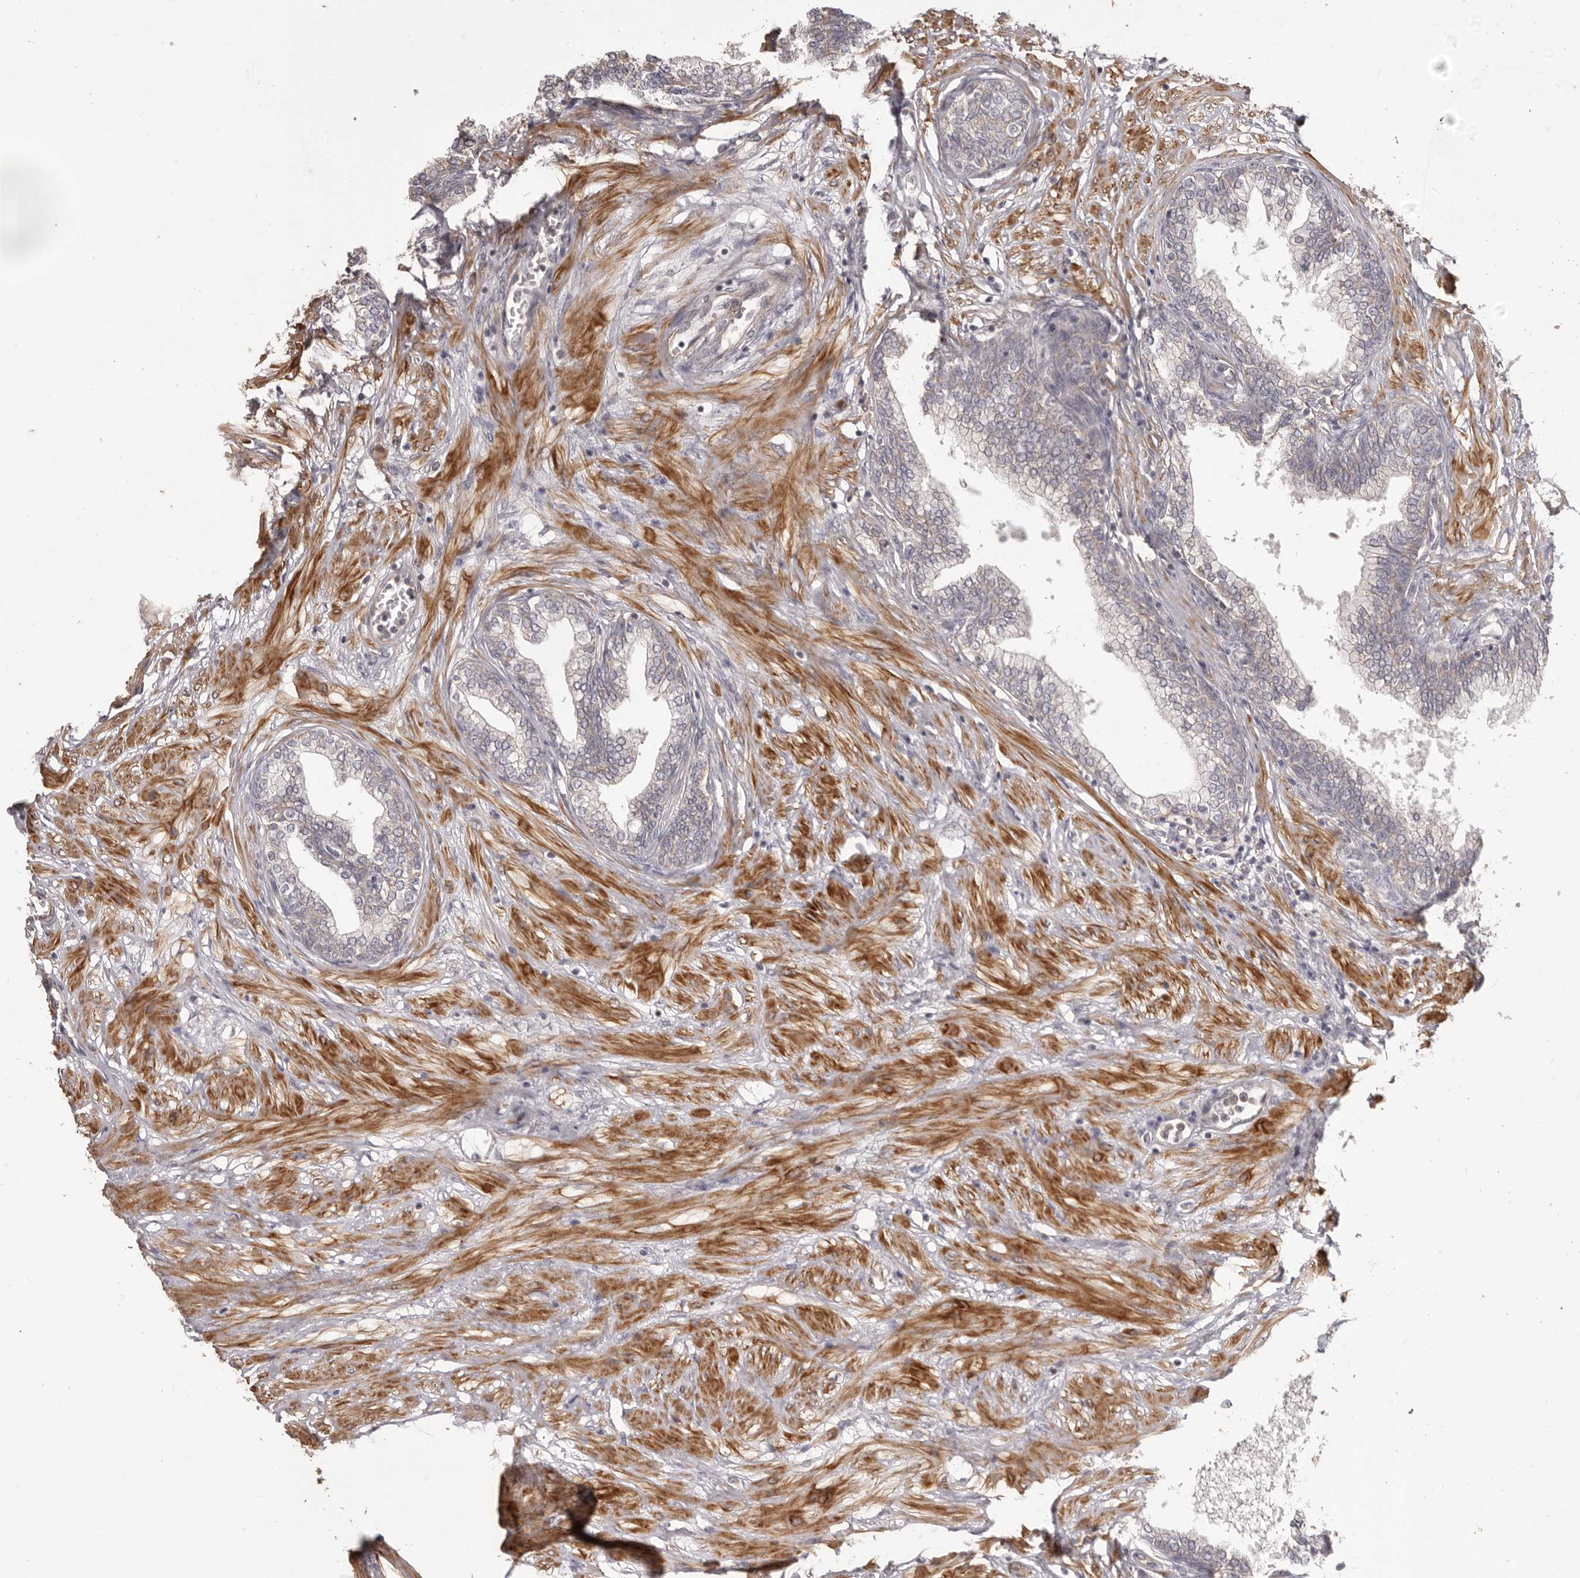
{"staining": {"intensity": "weak", "quantity": "<25%", "location": "cytoplasmic/membranous"}, "tissue": "prostate", "cell_type": "Glandular cells", "image_type": "normal", "snomed": [{"axis": "morphology", "description": "Normal tissue, NOS"}, {"axis": "morphology", "description": "Urothelial carcinoma, Low grade"}, {"axis": "topography", "description": "Urinary bladder"}, {"axis": "topography", "description": "Prostate"}], "caption": "Human prostate stained for a protein using immunohistochemistry (IHC) reveals no positivity in glandular cells.", "gene": "HRH1", "patient": {"sex": "male", "age": 60}}